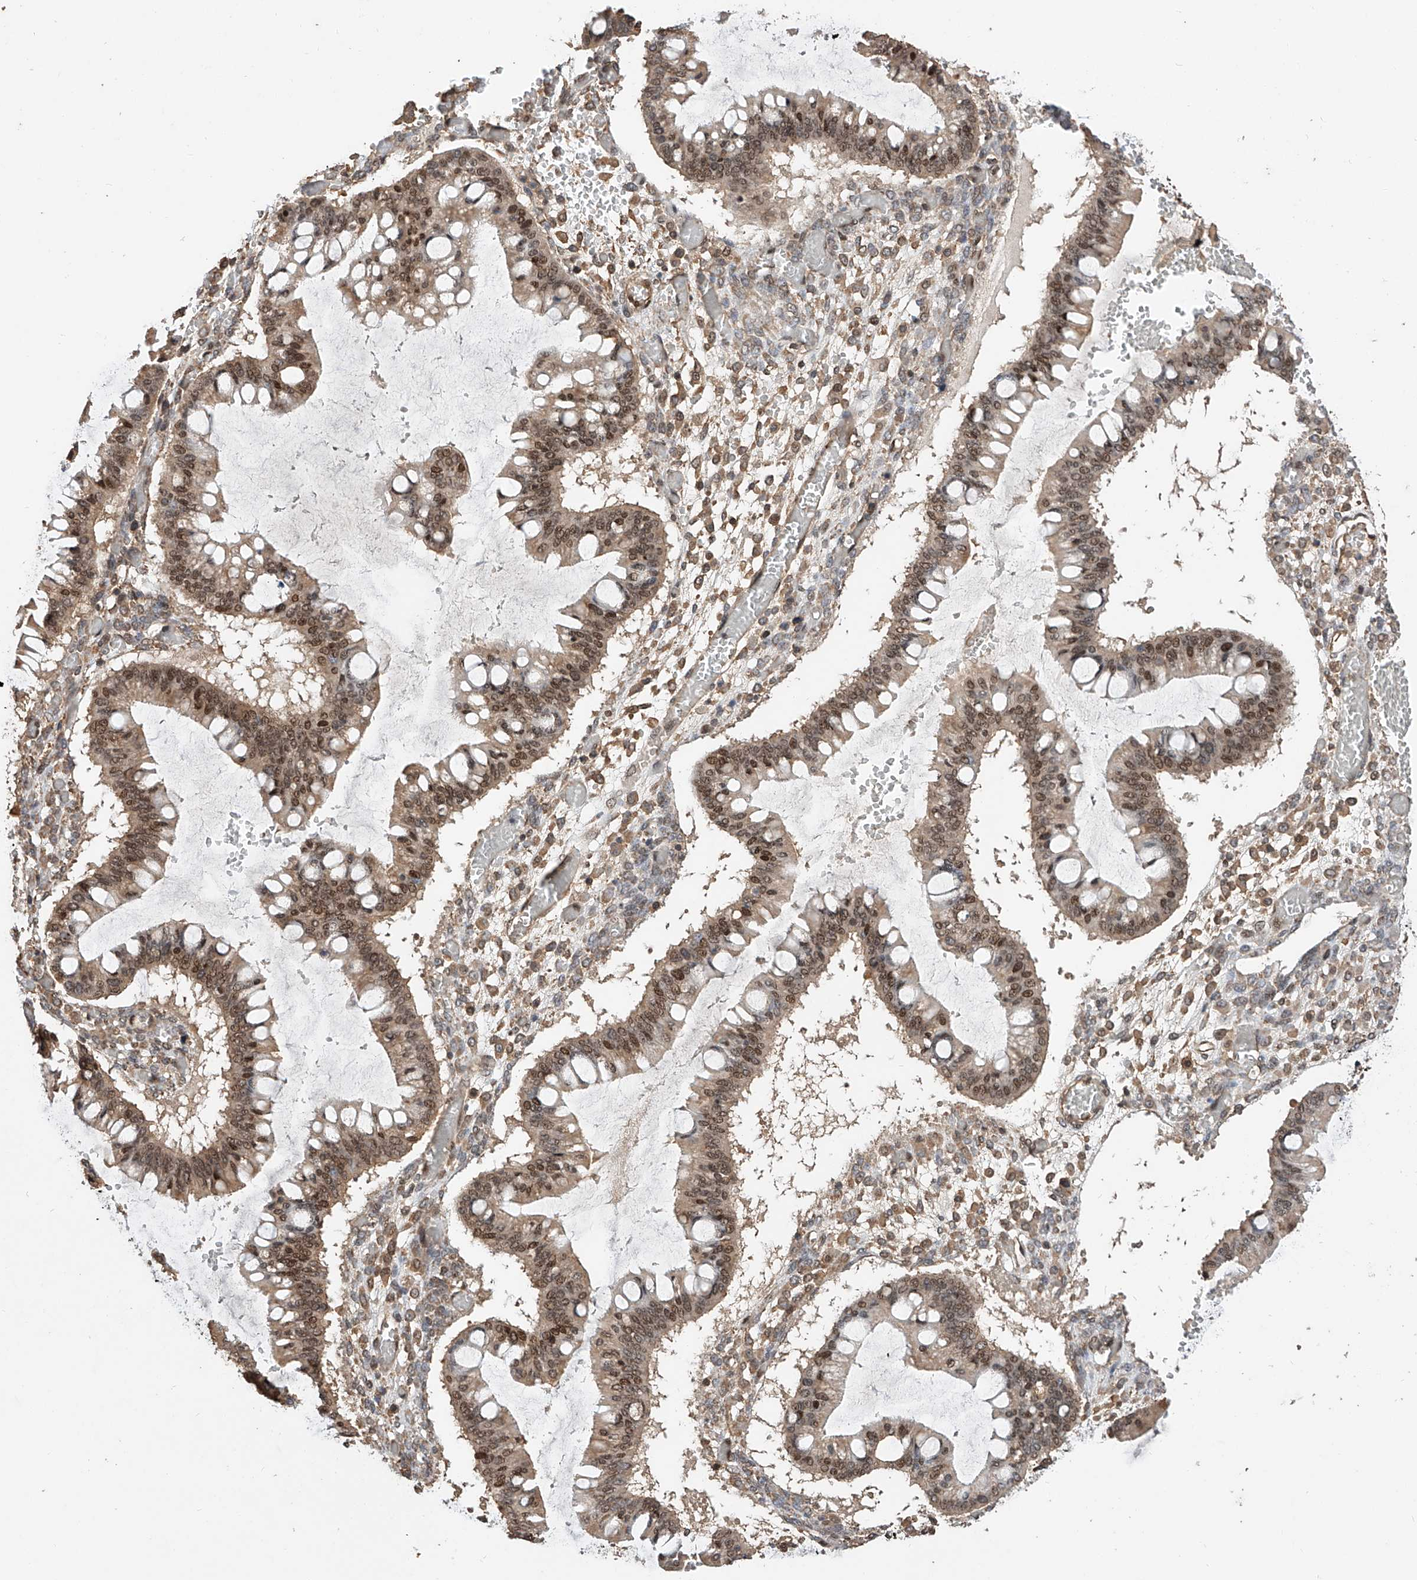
{"staining": {"intensity": "moderate", "quantity": ">75%", "location": "cytoplasmic/membranous,nuclear"}, "tissue": "ovarian cancer", "cell_type": "Tumor cells", "image_type": "cancer", "snomed": [{"axis": "morphology", "description": "Cystadenocarcinoma, mucinous, NOS"}, {"axis": "topography", "description": "Ovary"}], "caption": "This is a histology image of IHC staining of ovarian mucinous cystadenocarcinoma, which shows moderate expression in the cytoplasmic/membranous and nuclear of tumor cells.", "gene": "RILPL2", "patient": {"sex": "female", "age": 73}}